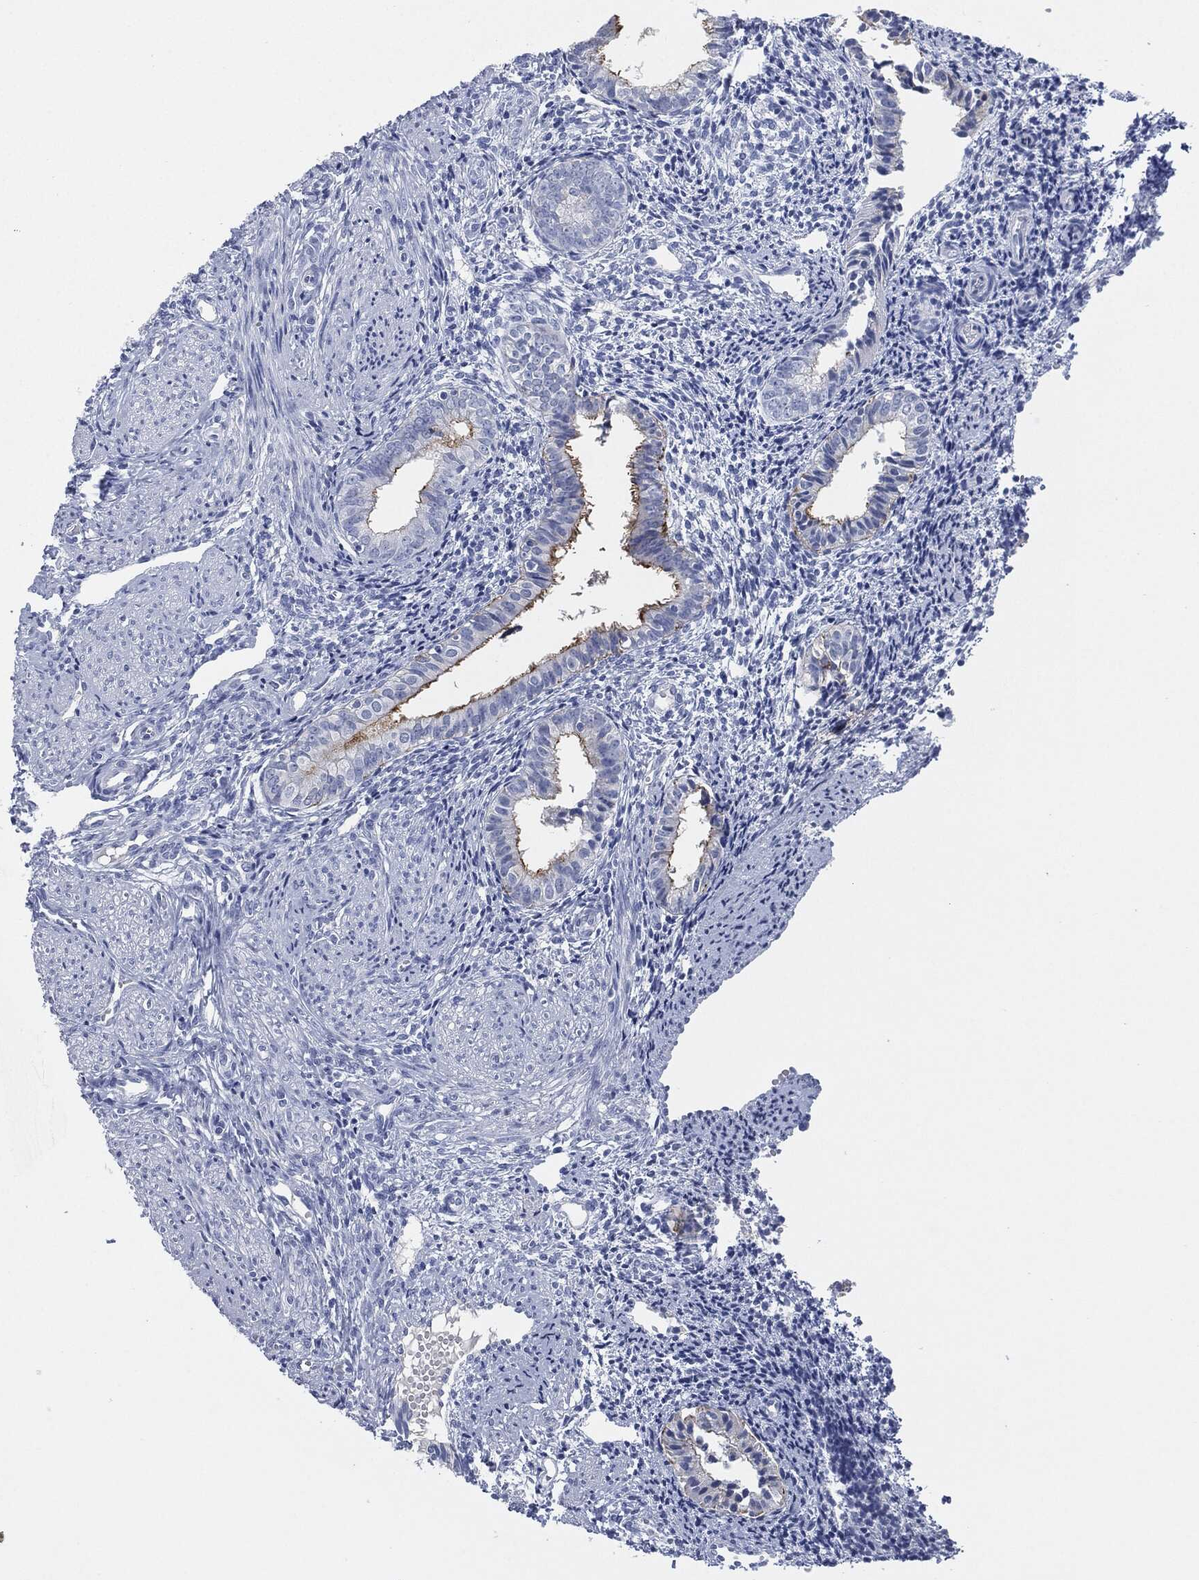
{"staining": {"intensity": "negative", "quantity": "none", "location": "none"}, "tissue": "endometrium", "cell_type": "Cells in endometrial stroma", "image_type": "normal", "snomed": [{"axis": "morphology", "description": "Normal tissue, NOS"}, {"axis": "topography", "description": "Endometrium"}], "caption": "Immunohistochemical staining of normal endometrium shows no significant expression in cells in endometrial stroma.", "gene": "MUC16", "patient": {"sex": "female", "age": 47}}